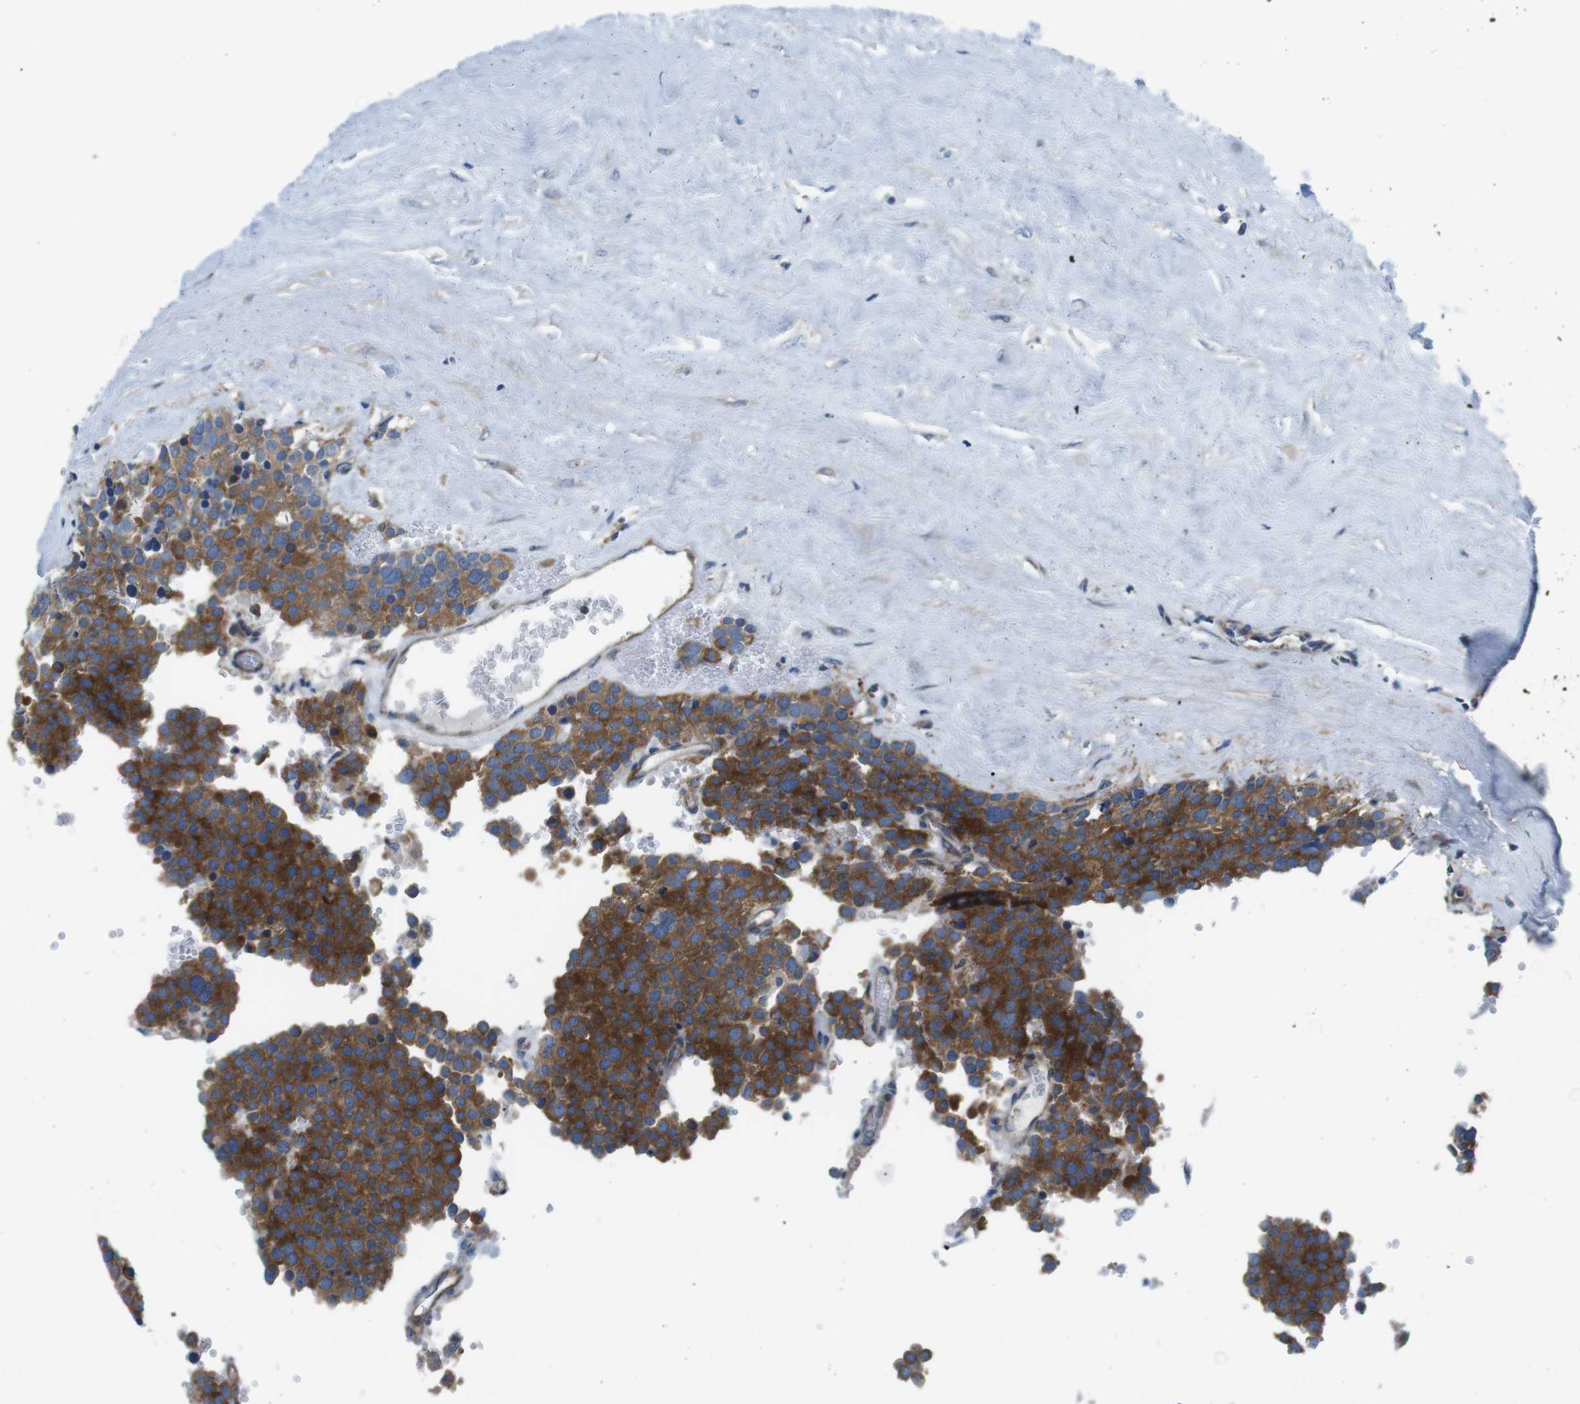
{"staining": {"intensity": "strong", "quantity": ">75%", "location": "cytoplasmic/membranous"}, "tissue": "testis cancer", "cell_type": "Tumor cells", "image_type": "cancer", "snomed": [{"axis": "morphology", "description": "Normal tissue, NOS"}, {"axis": "morphology", "description": "Seminoma, NOS"}, {"axis": "topography", "description": "Testis"}], "caption": "Protein staining of testis cancer (seminoma) tissue displays strong cytoplasmic/membranous staining in about >75% of tumor cells. The staining was performed using DAB (3,3'-diaminobenzidine), with brown indicating positive protein expression. Nuclei are stained blue with hematoxylin.", "gene": "EIF2B5", "patient": {"sex": "male", "age": 71}}